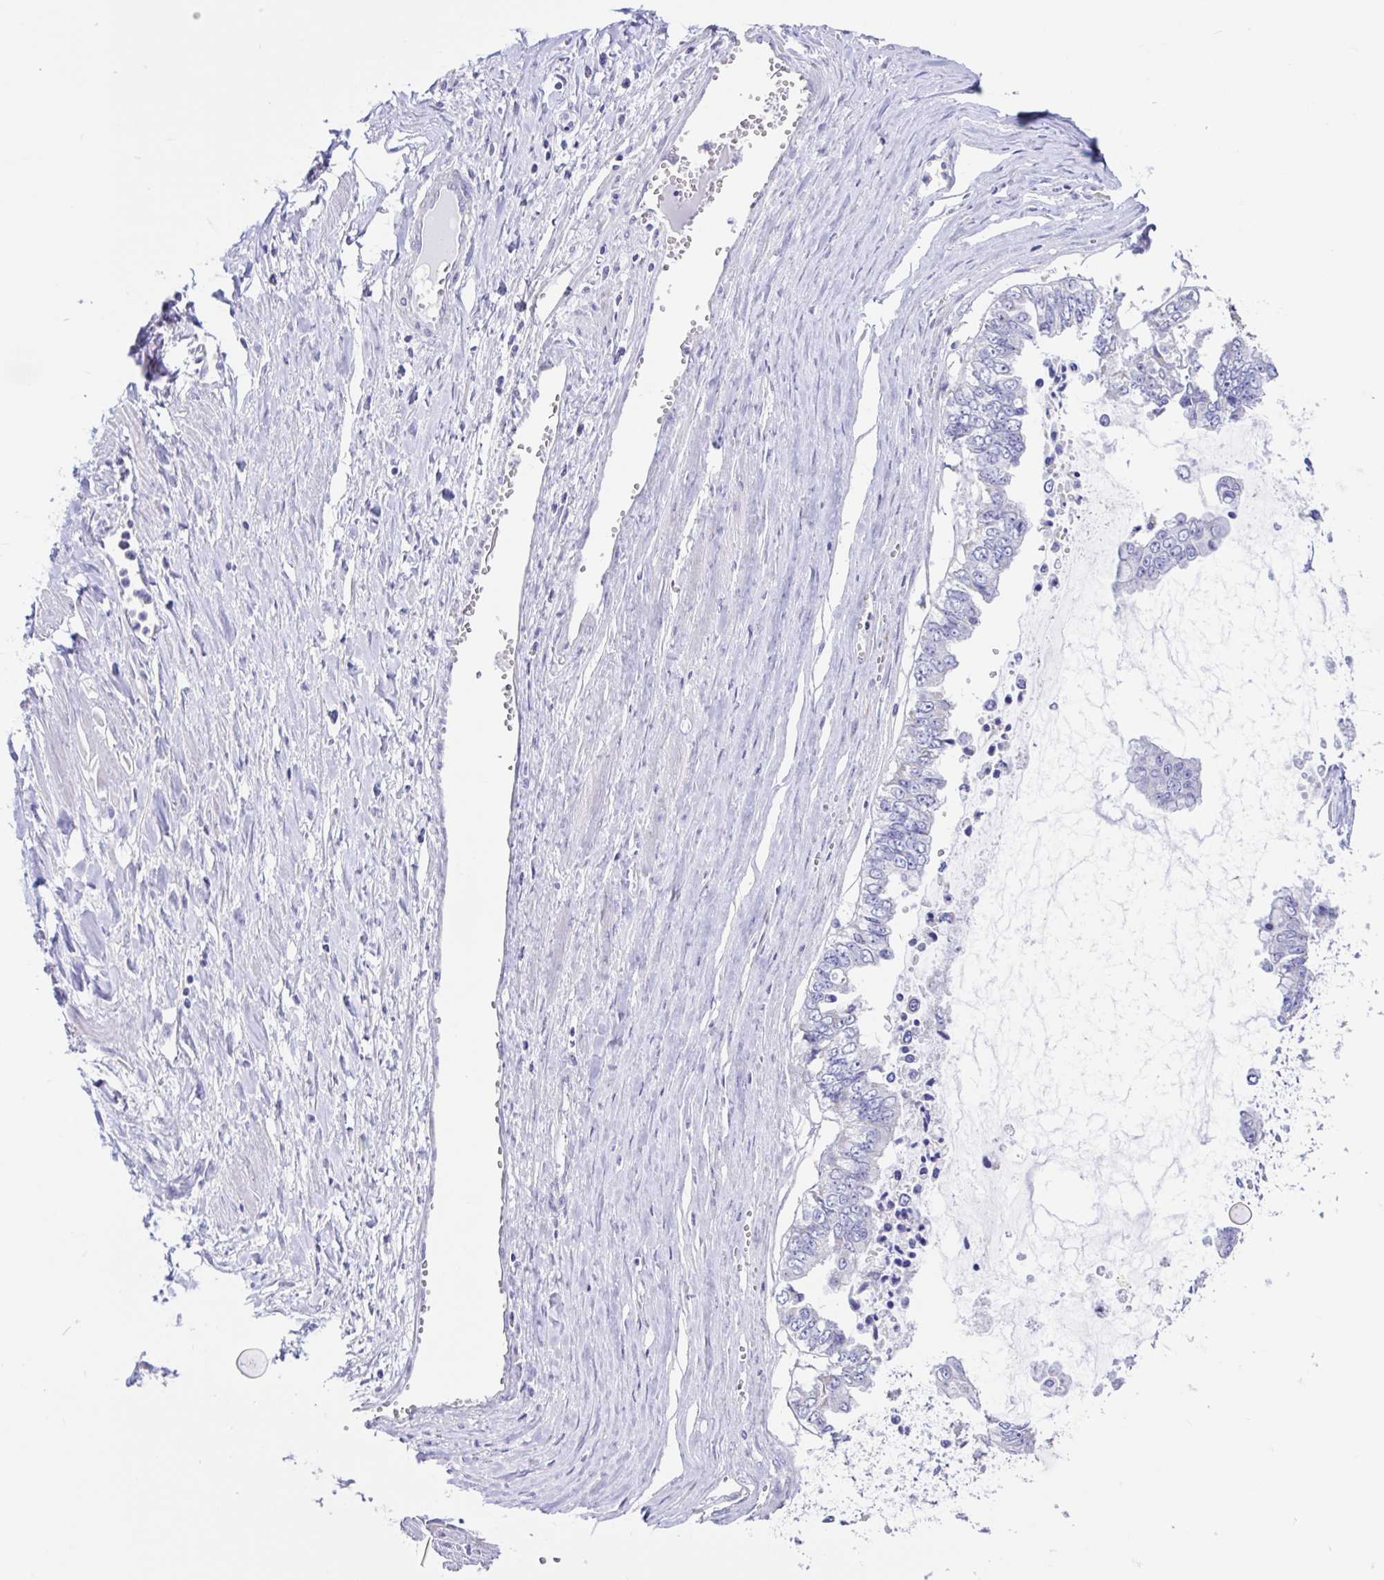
{"staining": {"intensity": "negative", "quantity": "none", "location": "none"}, "tissue": "ovarian cancer", "cell_type": "Tumor cells", "image_type": "cancer", "snomed": [{"axis": "morphology", "description": "Cystadenocarcinoma, mucinous, NOS"}, {"axis": "topography", "description": "Ovary"}], "caption": "DAB immunohistochemical staining of mucinous cystadenocarcinoma (ovarian) exhibits no significant expression in tumor cells.", "gene": "NDUFS2", "patient": {"sex": "female", "age": 72}}